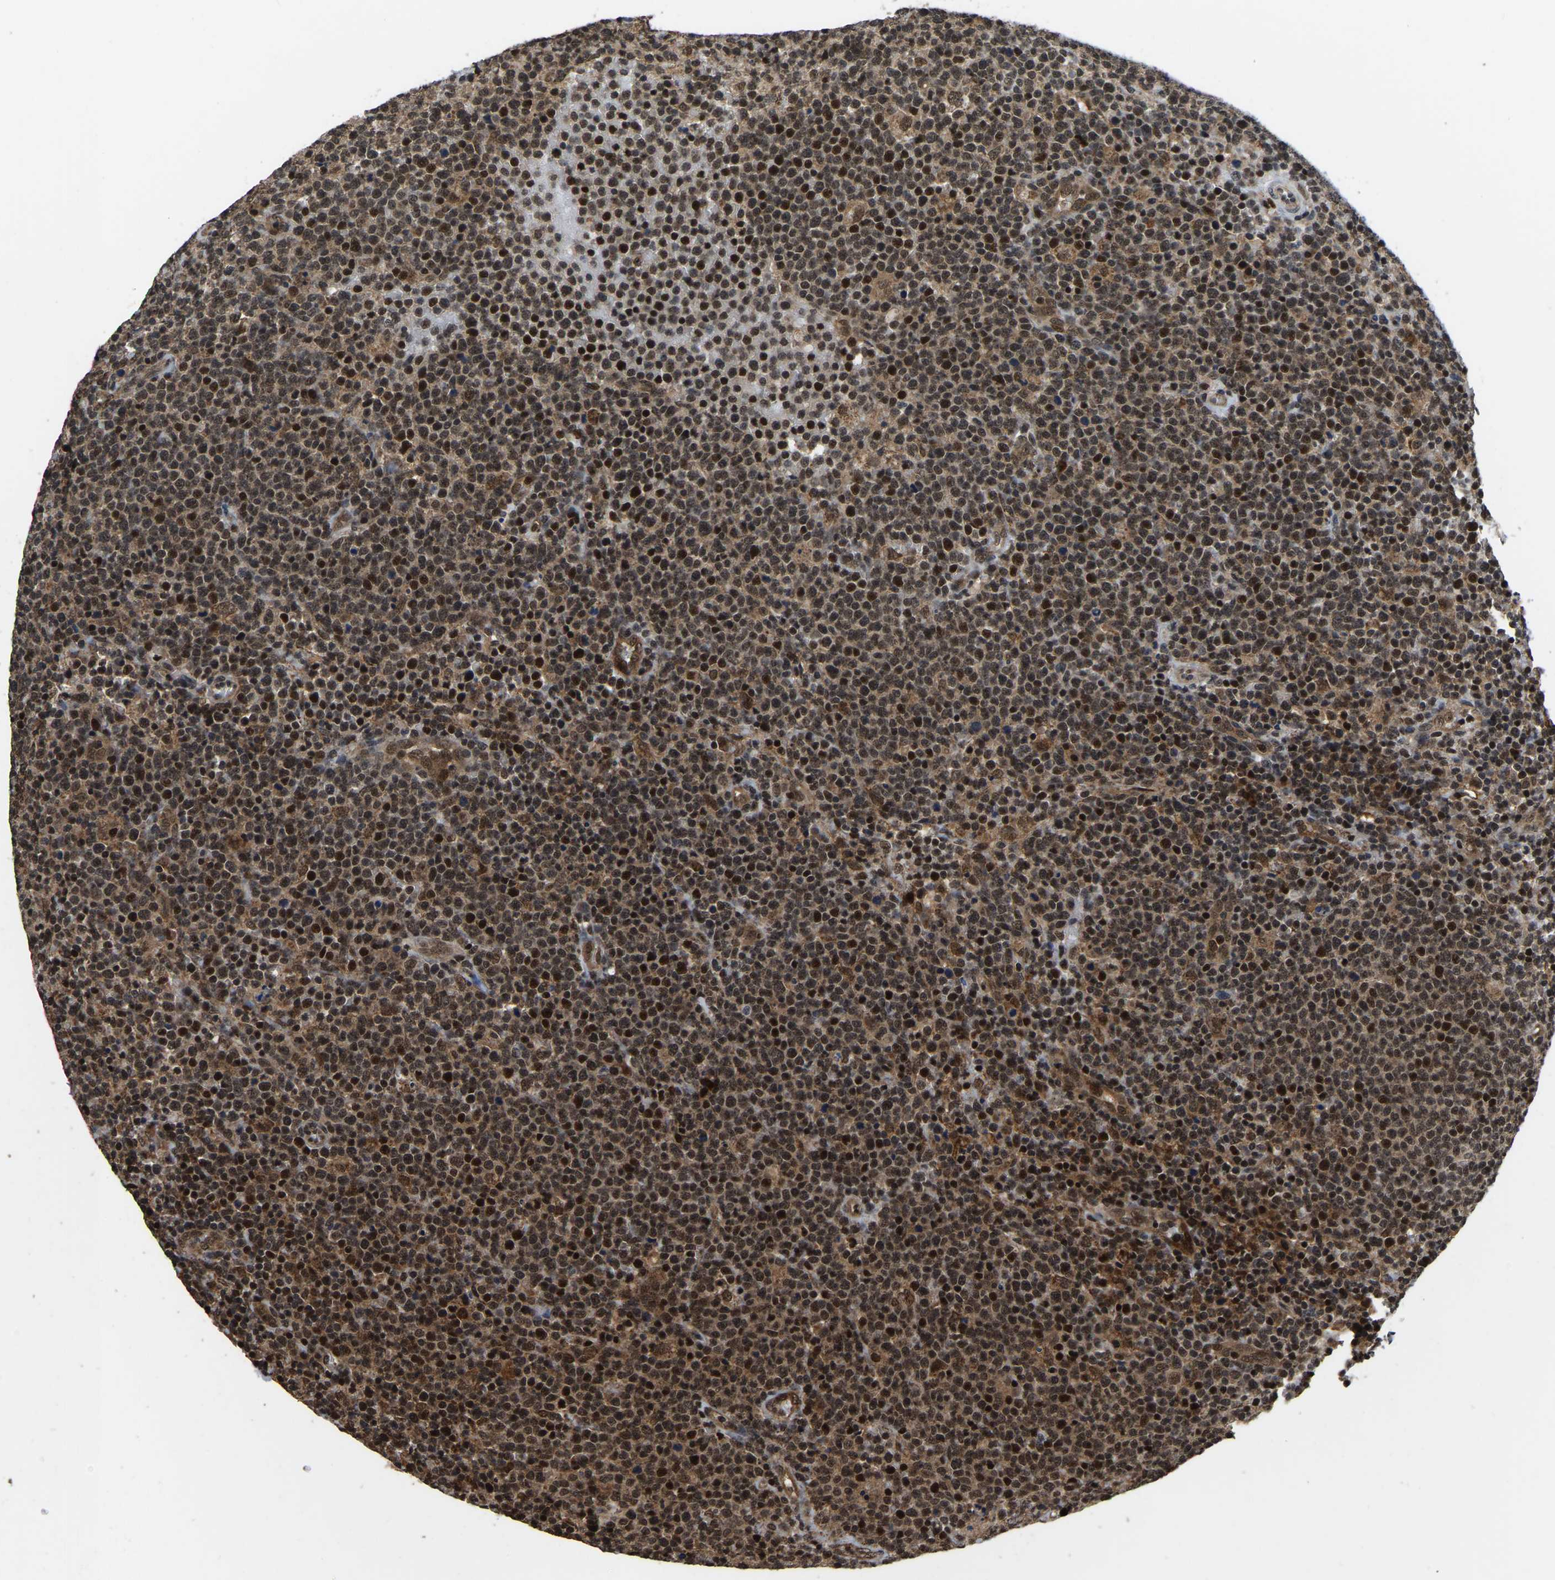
{"staining": {"intensity": "strong", "quantity": "25%-75%", "location": "cytoplasmic/membranous,nuclear"}, "tissue": "lymphoma", "cell_type": "Tumor cells", "image_type": "cancer", "snomed": [{"axis": "morphology", "description": "Malignant lymphoma, non-Hodgkin's type, High grade"}, {"axis": "topography", "description": "Lymph node"}], "caption": "Immunohistochemical staining of high-grade malignant lymphoma, non-Hodgkin's type shows high levels of strong cytoplasmic/membranous and nuclear protein expression in approximately 25%-75% of tumor cells. The staining was performed using DAB (3,3'-diaminobenzidine) to visualize the protein expression in brown, while the nuclei were stained in blue with hematoxylin (Magnification: 20x).", "gene": "CIAO1", "patient": {"sex": "male", "age": 61}}